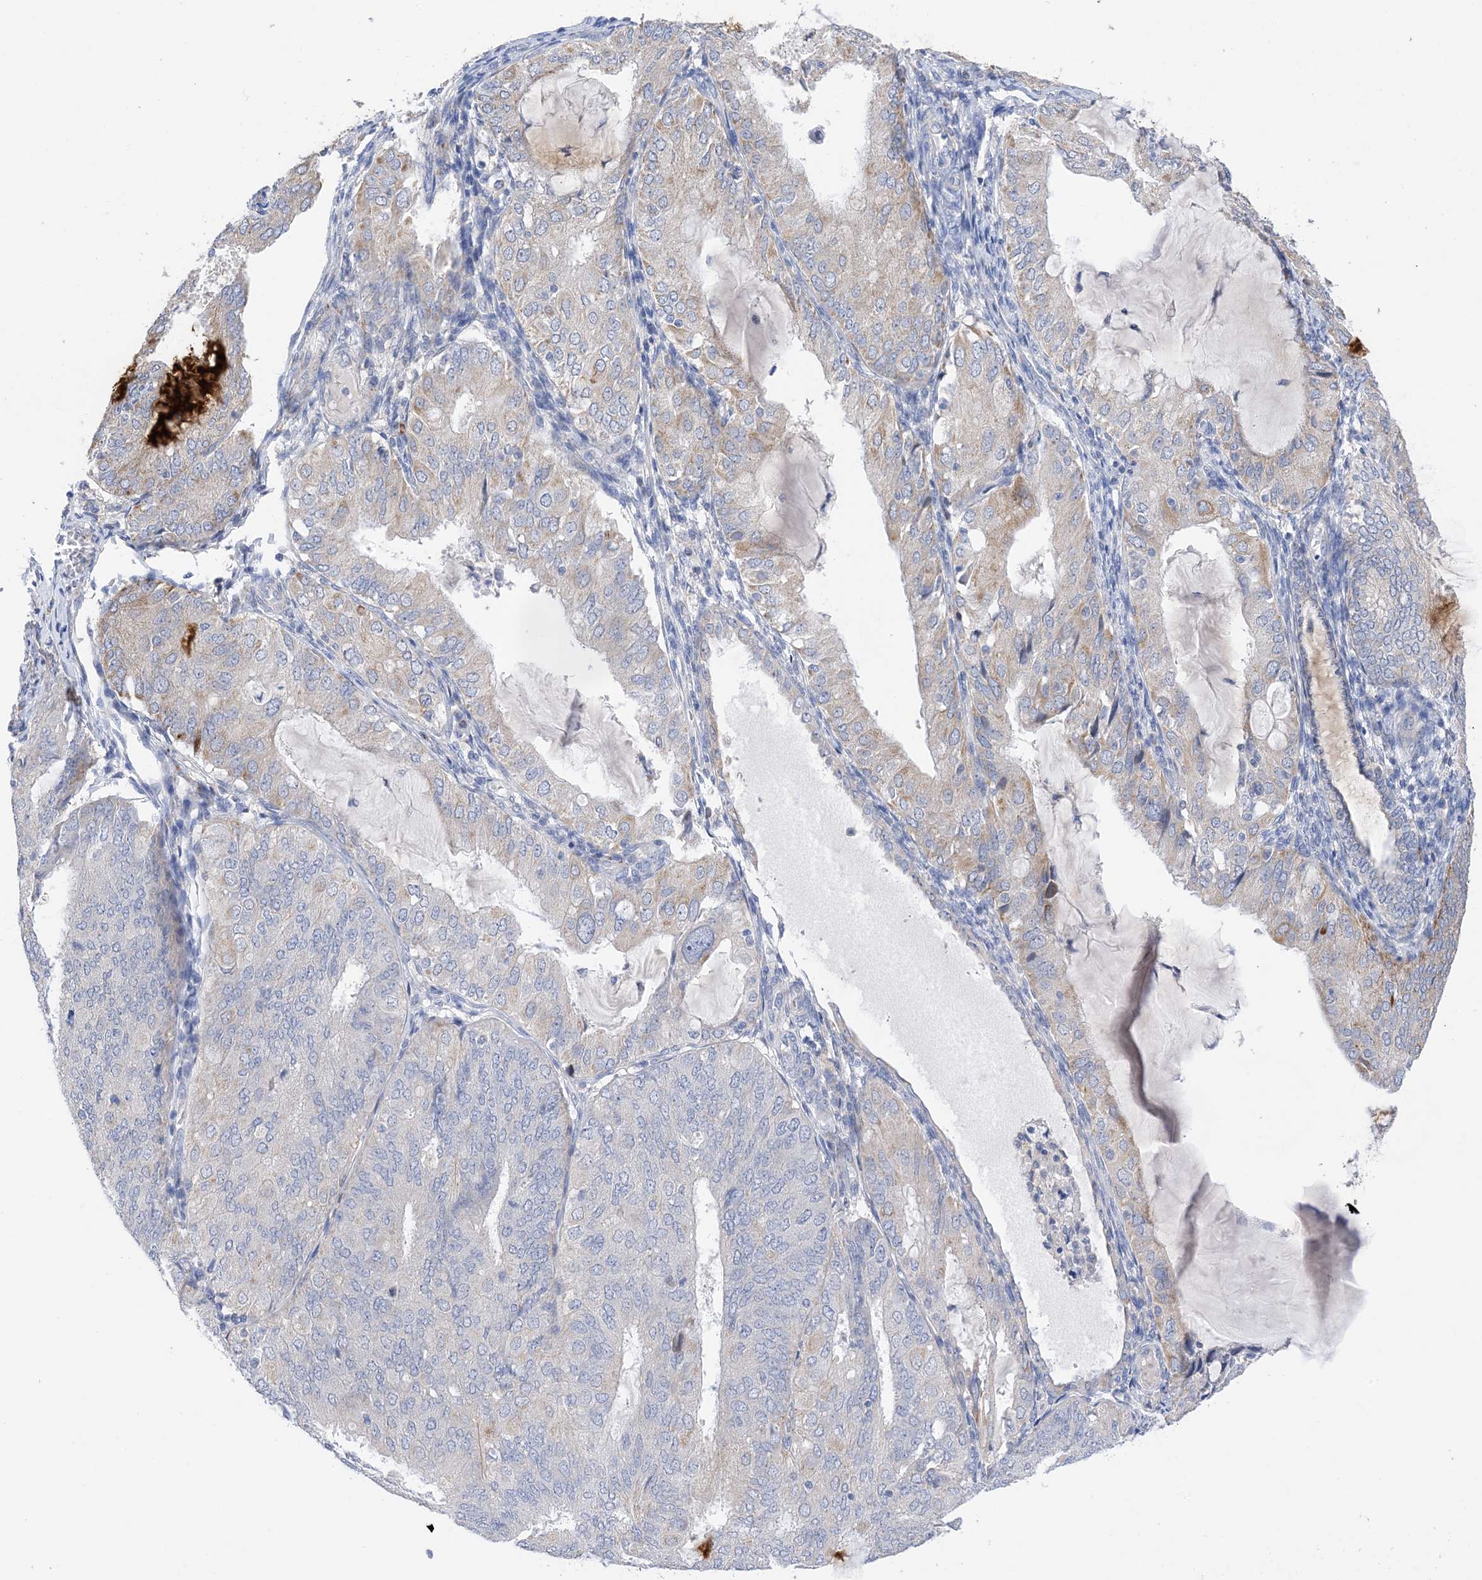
{"staining": {"intensity": "weak", "quantity": "<25%", "location": "cytoplasmic/membranous"}, "tissue": "endometrial cancer", "cell_type": "Tumor cells", "image_type": "cancer", "snomed": [{"axis": "morphology", "description": "Adenocarcinoma, NOS"}, {"axis": "topography", "description": "Endometrium"}], "caption": "This is a image of immunohistochemistry (IHC) staining of endometrial cancer, which shows no staining in tumor cells.", "gene": "PLK4", "patient": {"sex": "female", "age": 81}}